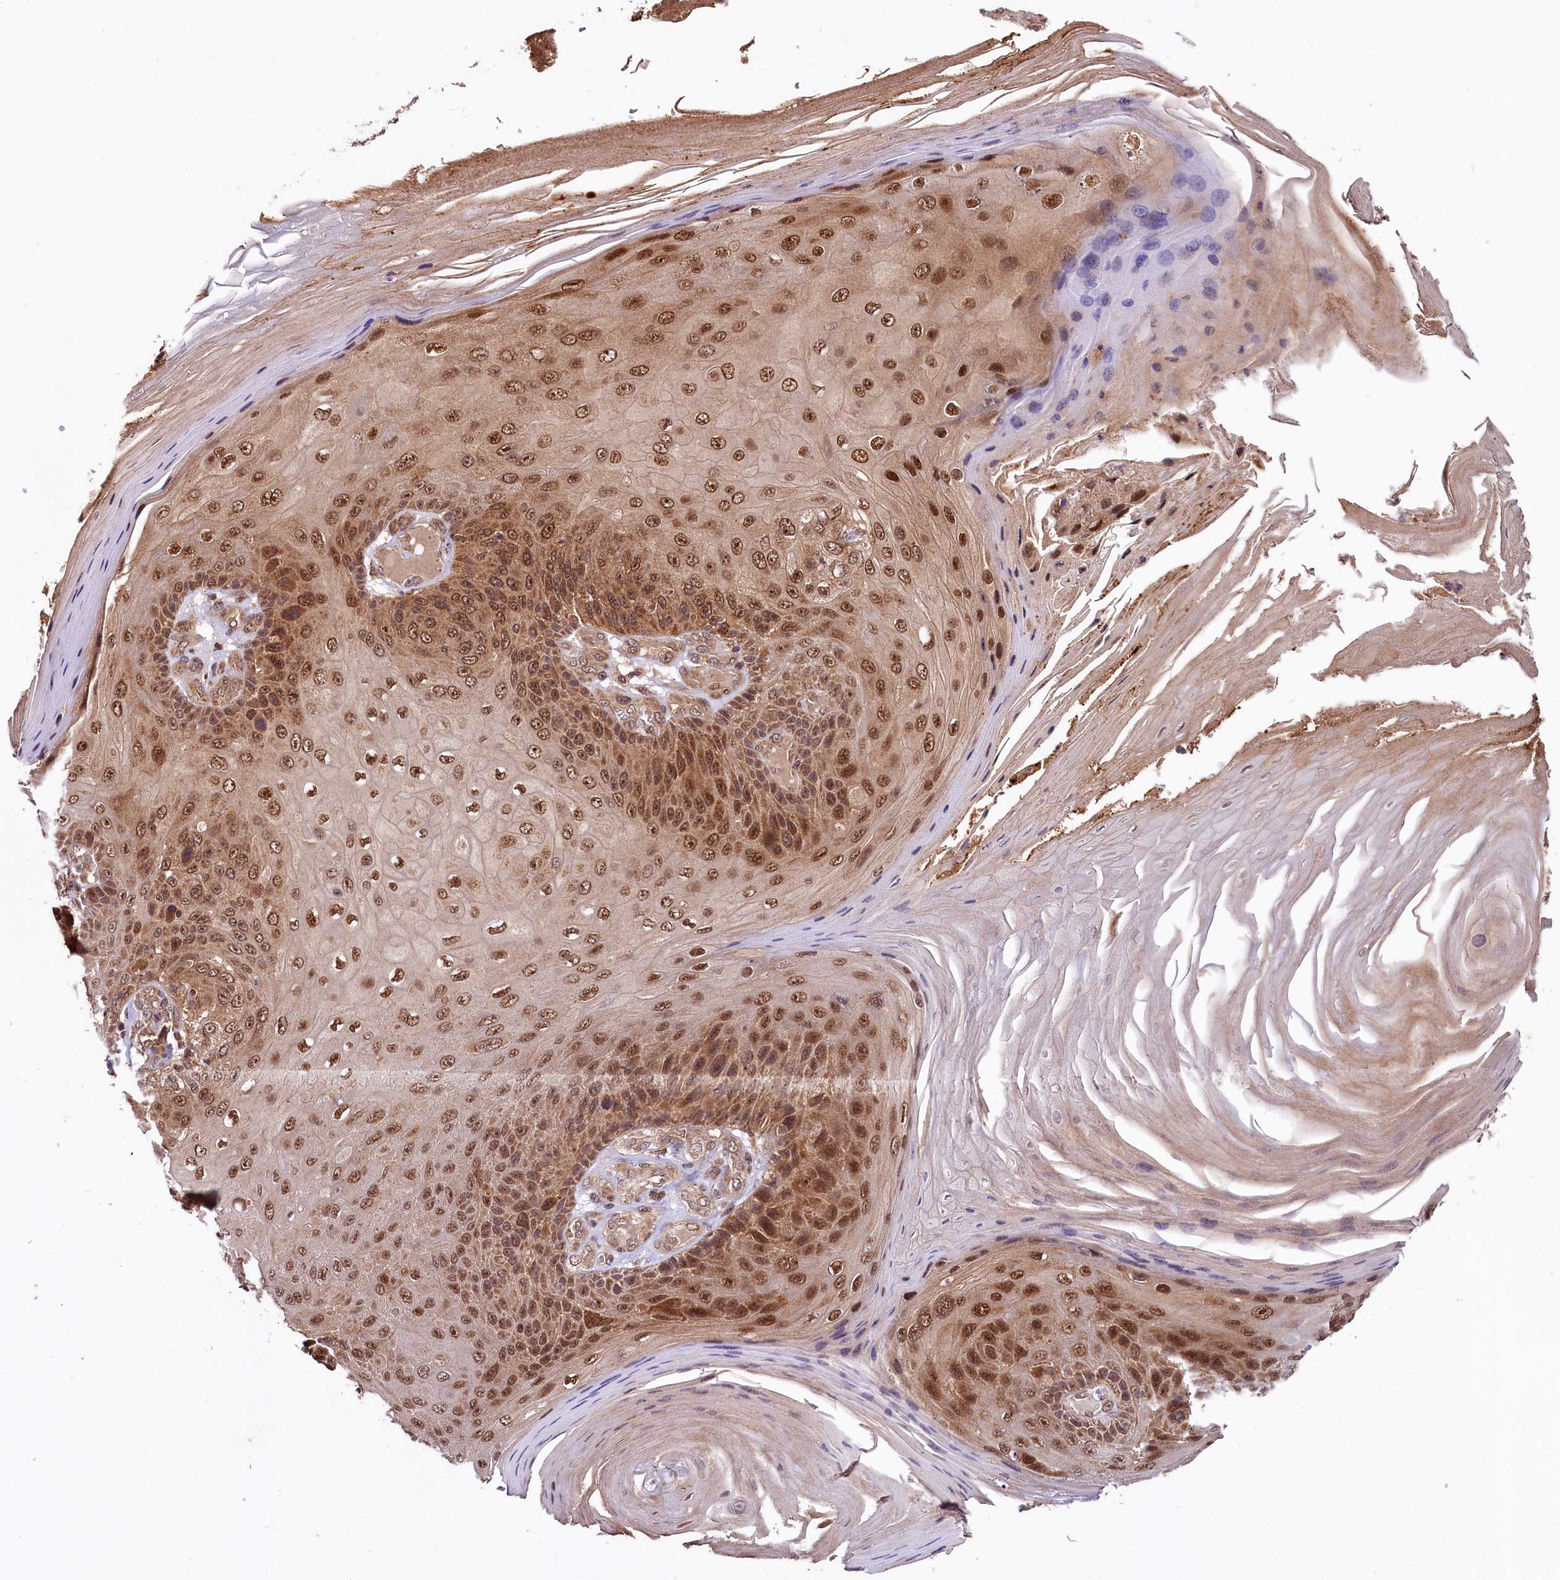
{"staining": {"intensity": "strong", "quantity": ">75%", "location": "cytoplasmic/membranous,nuclear"}, "tissue": "skin cancer", "cell_type": "Tumor cells", "image_type": "cancer", "snomed": [{"axis": "morphology", "description": "Squamous cell carcinoma, NOS"}, {"axis": "topography", "description": "Skin"}], "caption": "A micrograph of skin cancer (squamous cell carcinoma) stained for a protein shows strong cytoplasmic/membranous and nuclear brown staining in tumor cells.", "gene": "UBE3A", "patient": {"sex": "female", "age": 88}}